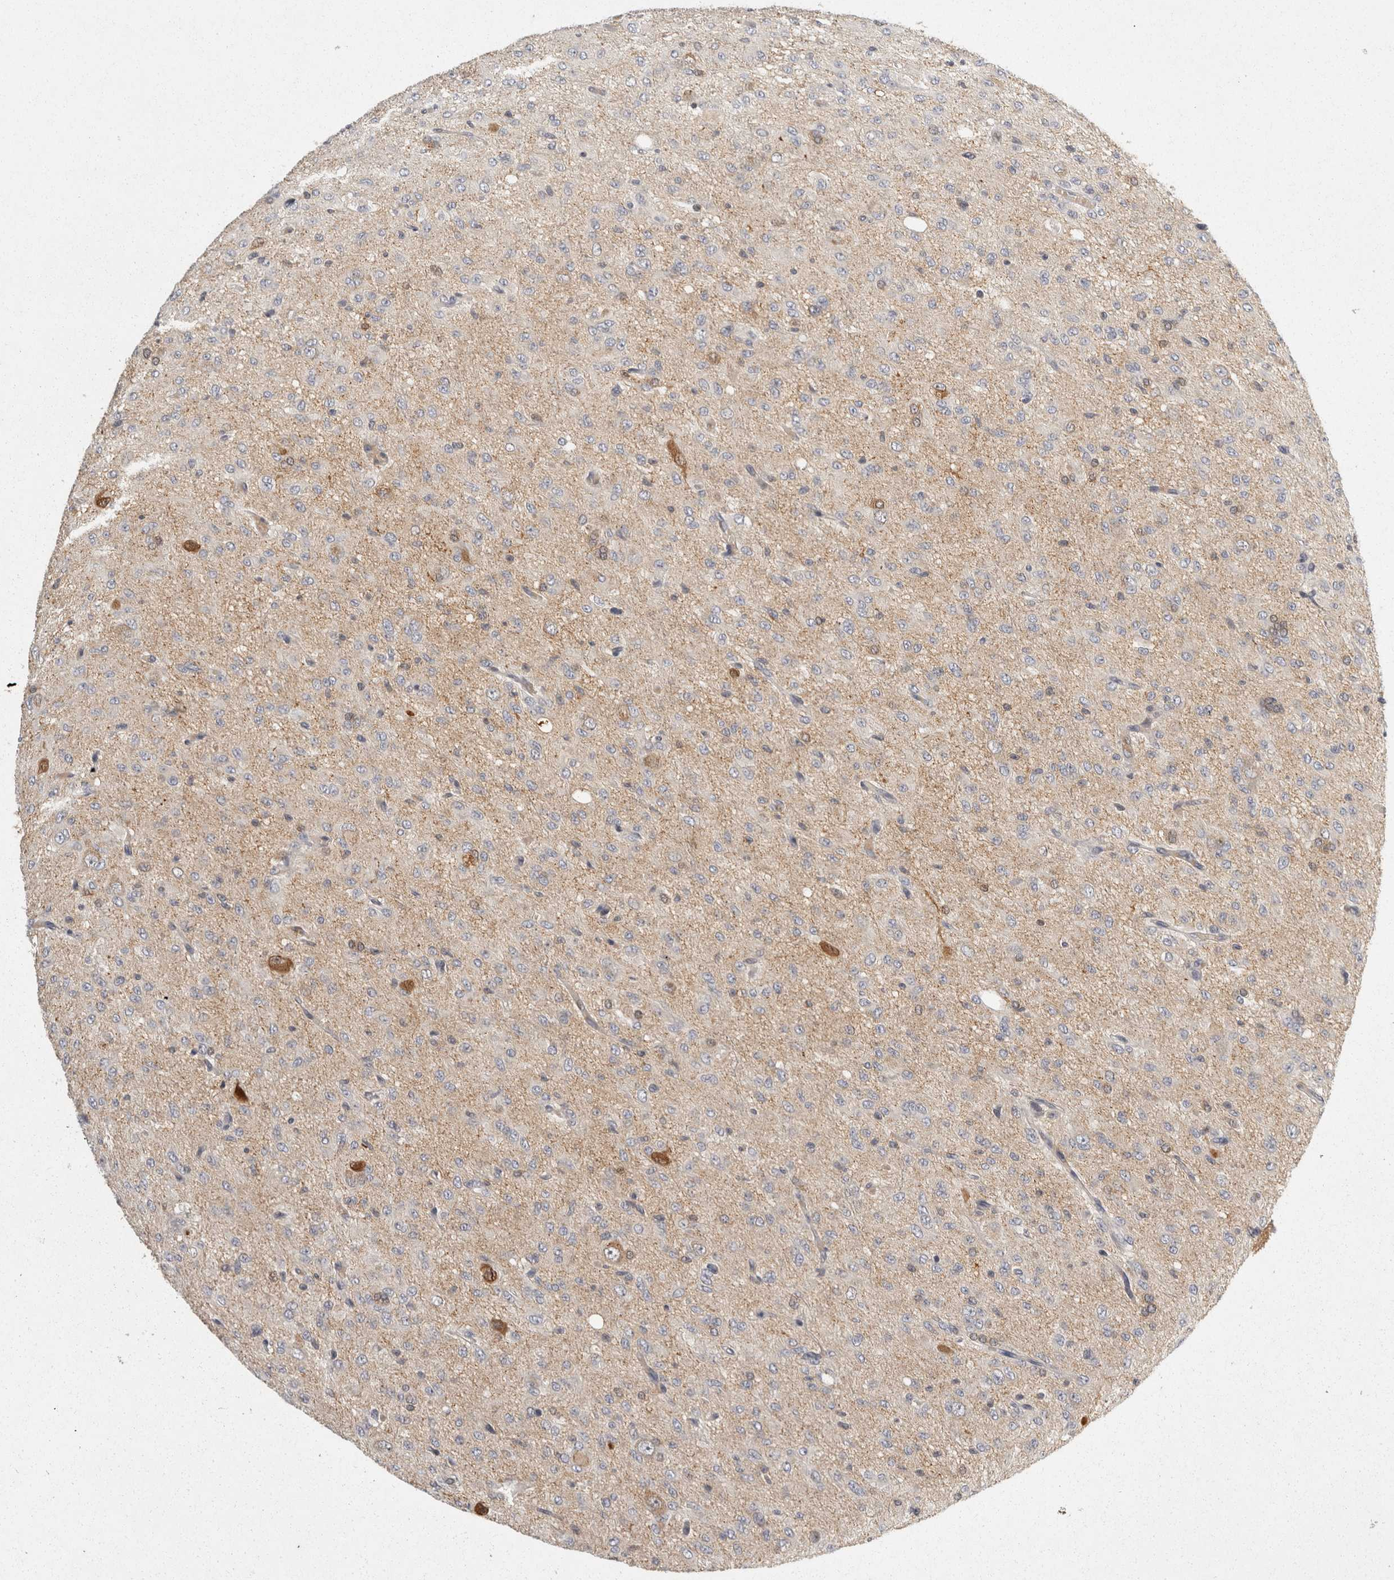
{"staining": {"intensity": "moderate", "quantity": "<25%", "location": "cytoplasmic/membranous"}, "tissue": "glioma", "cell_type": "Tumor cells", "image_type": "cancer", "snomed": [{"axis": "morphology", "description": "Glioma, malignant, High grade"}, {"axis": "topography", "description": "Brain"}], "caption": "Brown immunohistochemical staining in high-grade glioma (malignant) demonstrates moderate cytoplasmic/membranous positivity in approximately <25% of tumor cells.", "gene": "ACAT2", "patient": {"sex": "female", "age": 59}}